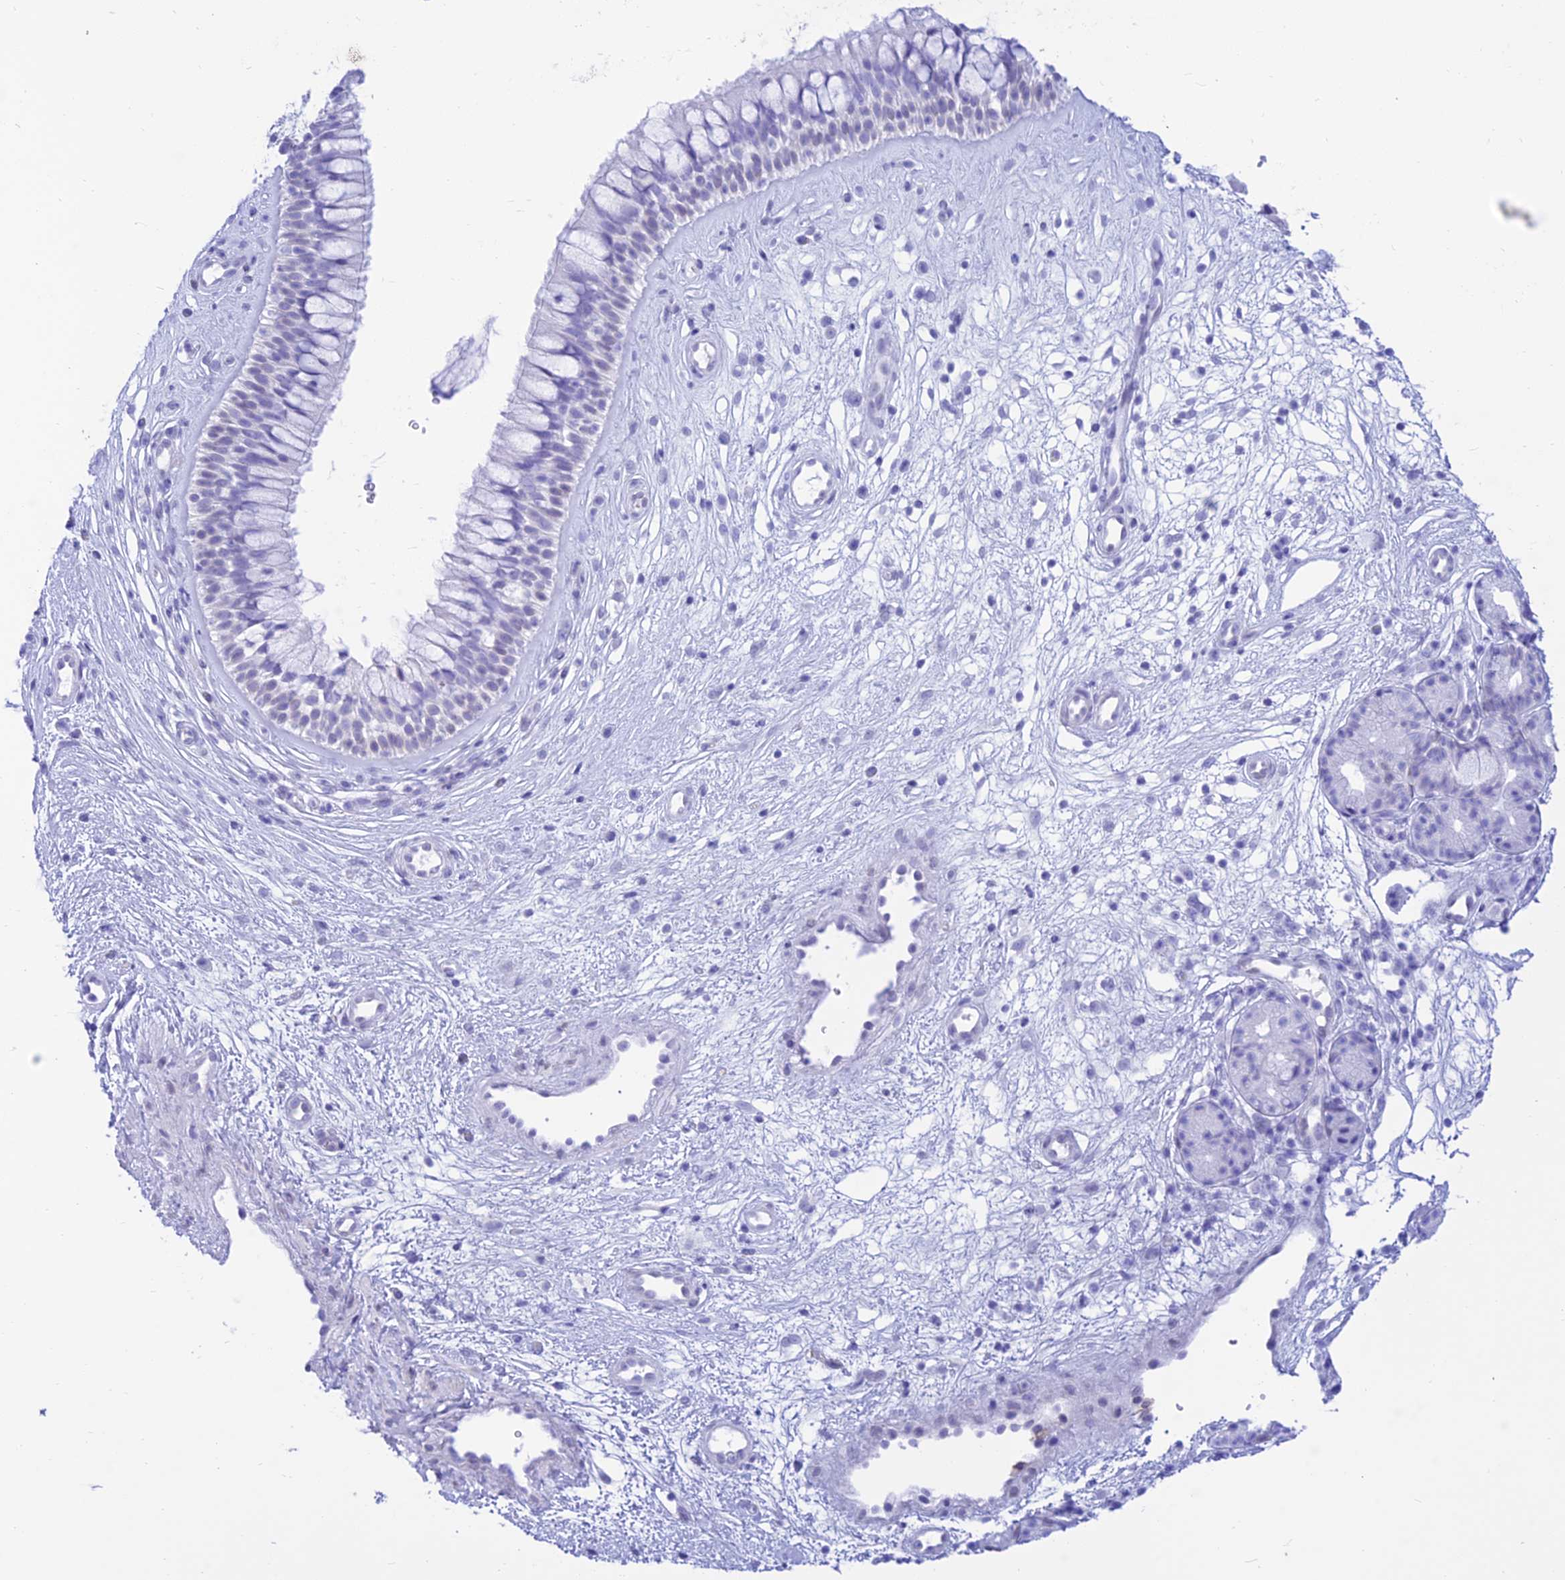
{"staining": {"intensity": "negative", "quantity": "none", "location": "none"}, "tissue": "nasopharynx", "cell_type": "Respiratory epithelial cells", "image_type": "normal", "snomed": [{"axis": "morphology", "description": "Normal tissue, NOS"}, {"axis": "topography", "description": "Nasopharynx"}], "caption": "This is an immunohistochemistry (IHC) histopathology image of normal human nasopharynx. There is no positivity in respiratory epithelial cells.", "gene": "PRNP", "patient": {"sex": "male", "age": 32}}